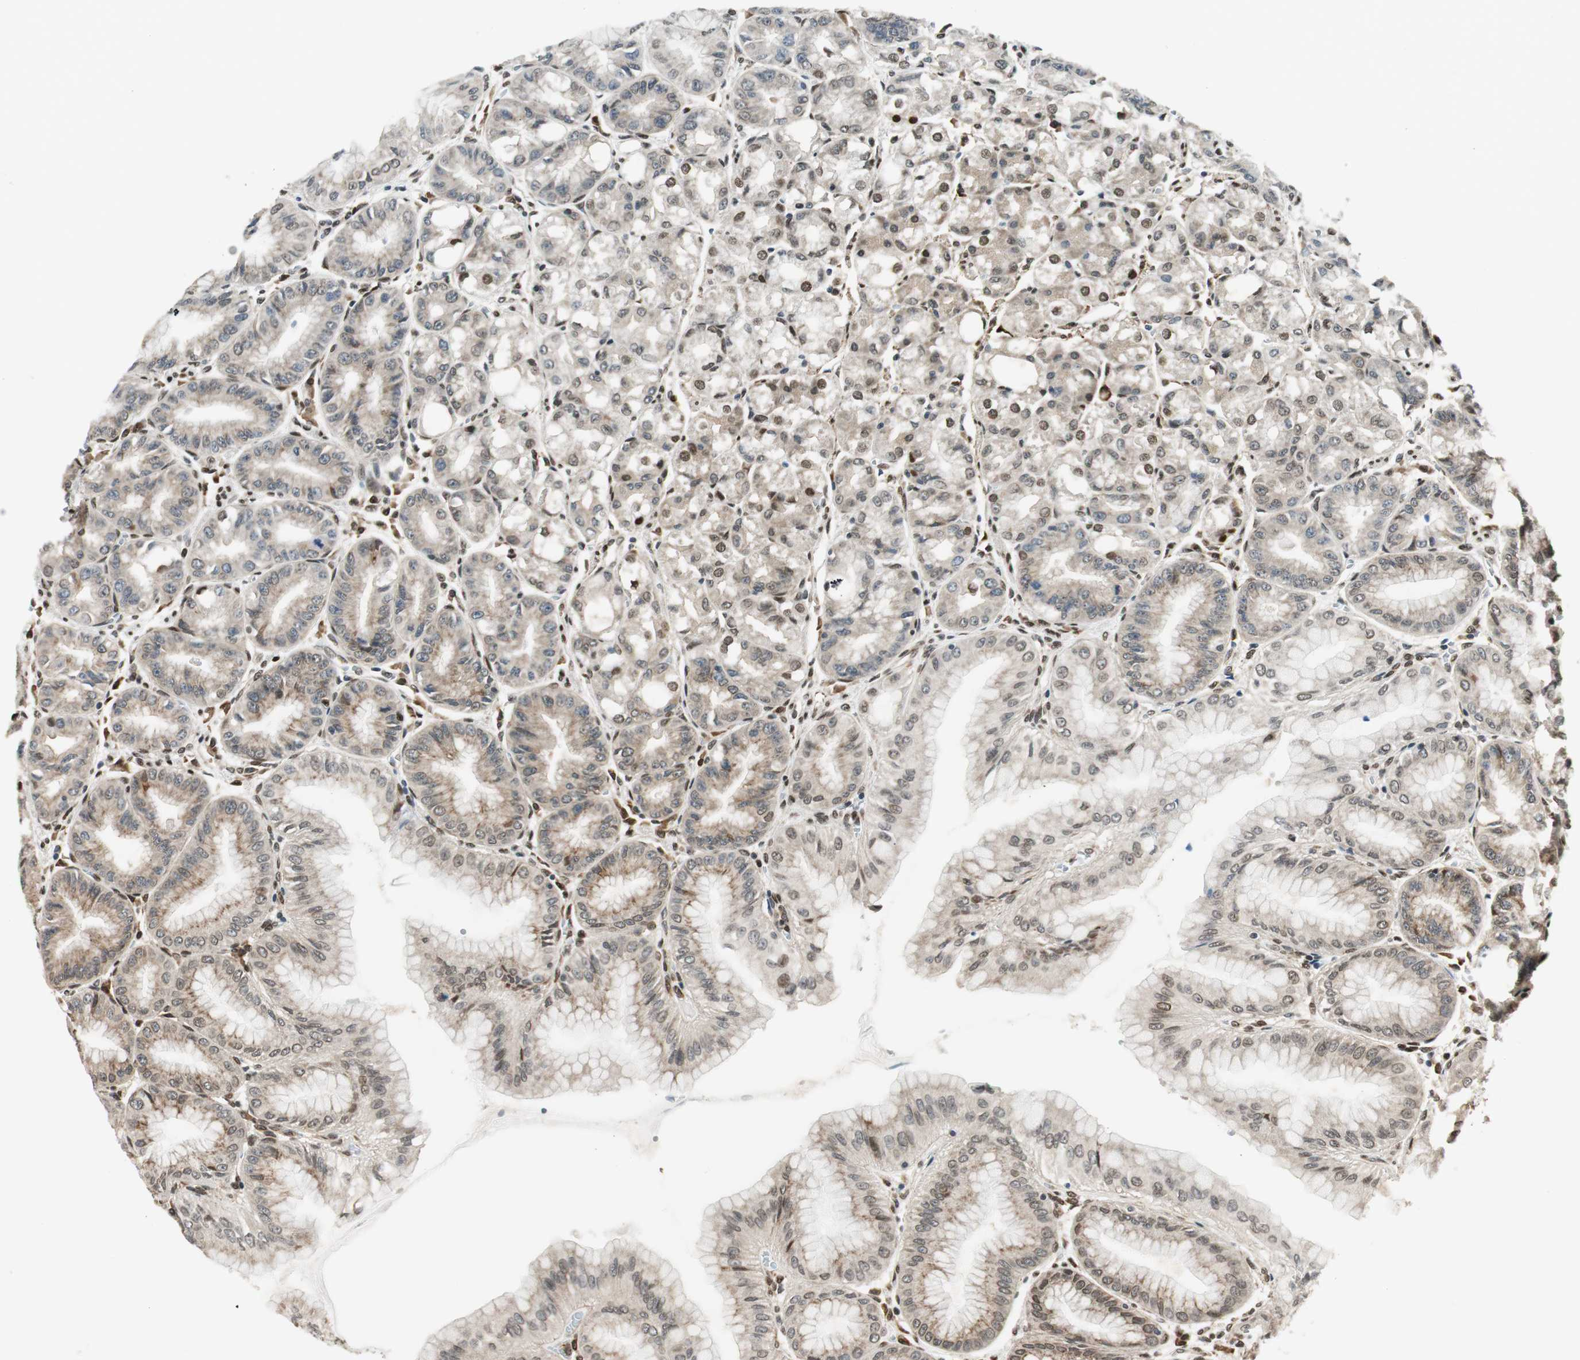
{"staining": {"intensity": "moderate", "quantity": "25%-75%", "location": "cytoplasmic/membranous,nuclear"}, "tissue": "stomach", "cell_type": "Glandular cells", "image_type": "normal", "snomed": [{"axis": "morphology", "description": "Normal tissue, NOS"}, {"axis": "topography", "description": "Stomach, lower"}], "caption": "Protein staining demonstrates moderate cytoplasmic/membranous,nuclear expression in about 25%-75% of glandular cells in benign stomach.", "gene": "RING1", "patient": {"sex": "male", "age": 71}}